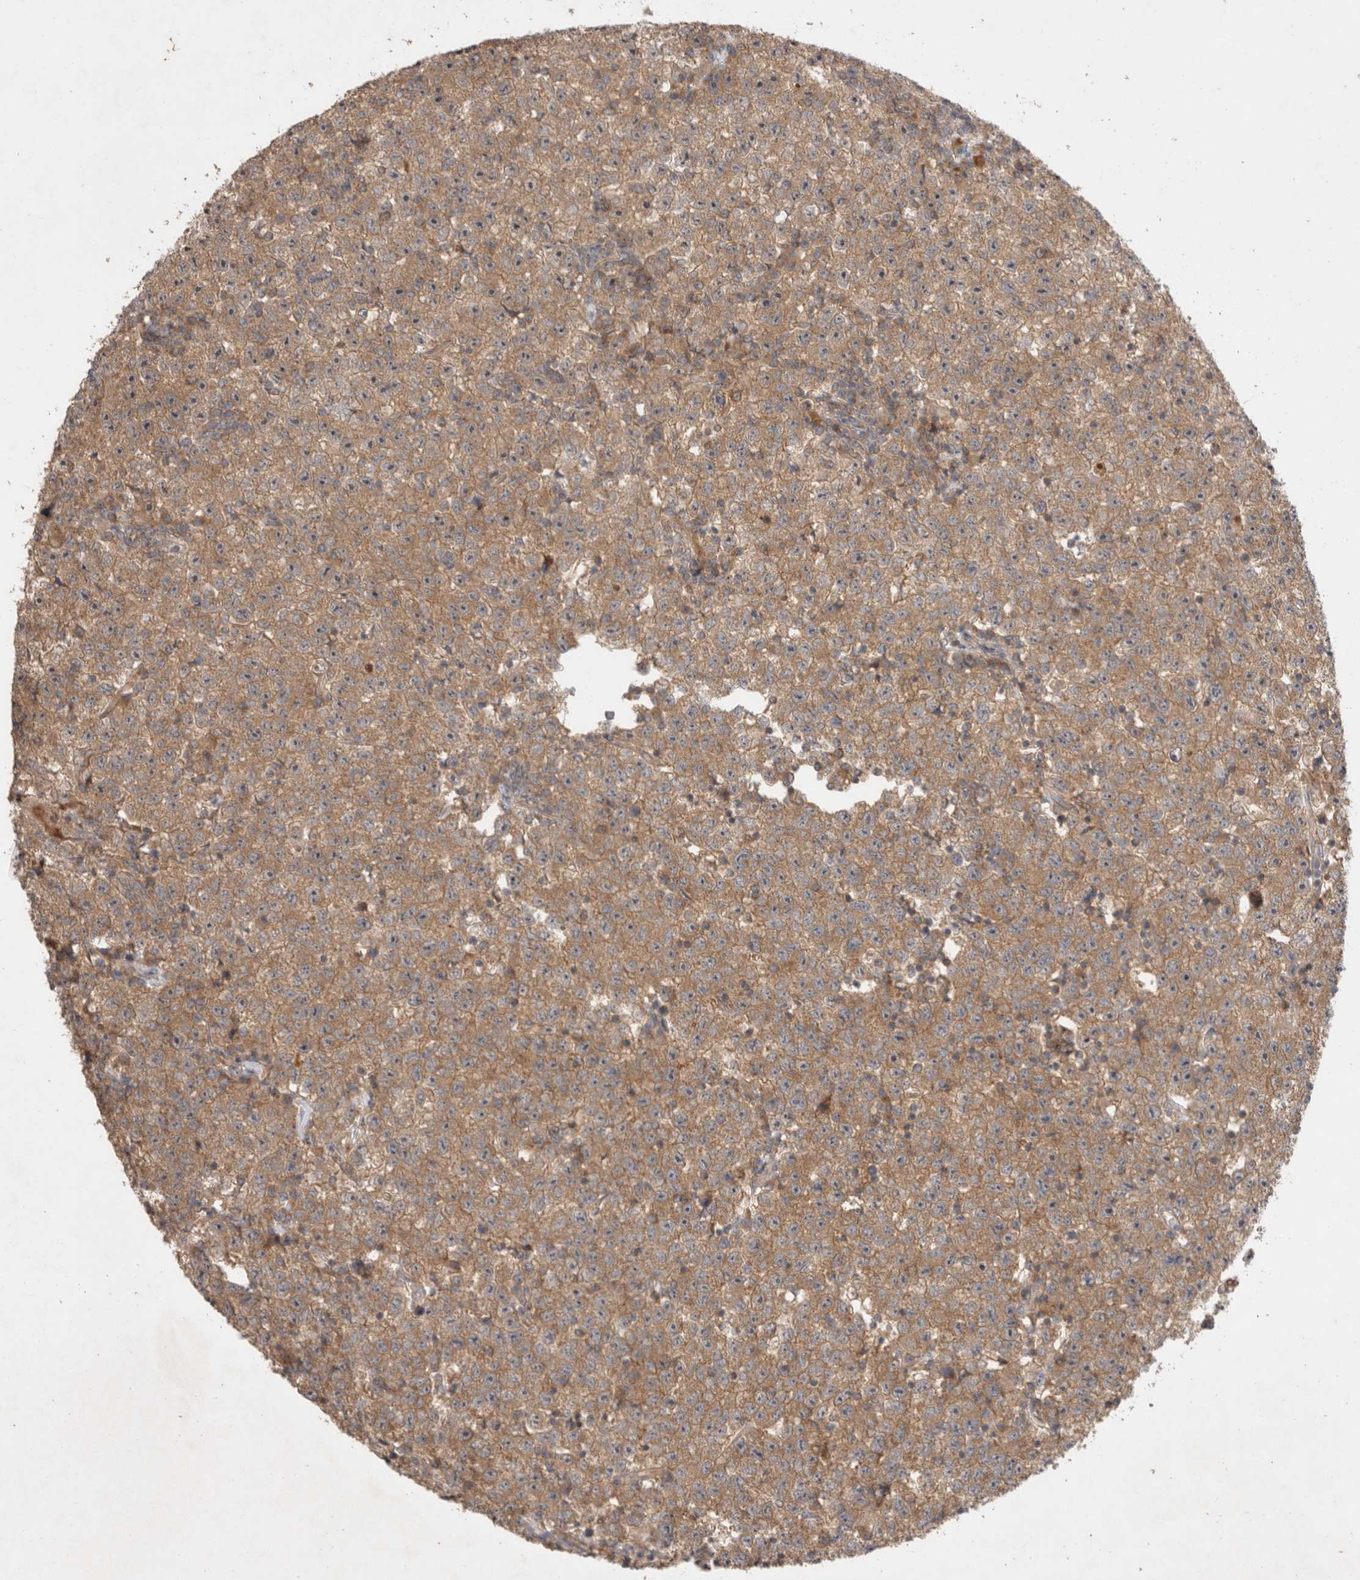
{"staining": {"intensity": "moderate", "quantity": ">75%", "location": "cytoplasmic/membranous"}, "tissue": "testis cancer", "cell_type": "Tumor cells", "image_type": "cancer", "snomed": [{"axis": "morphology", "description": "Seminoma, NOS"}, {"axis": "topography", "description": "Testis"}], "caption": "Immunohistochemistry micrograph of neoplastic tissue: testis cancer (seminoma) stained using immunohistochemistry (IHC) displays medium levels of moderate protein expression localized specifically in the cytoplasmic/membranous of tumor cells, appearing as a cytoplasmic/membranous brown color.", "gene": "SLC29A1", "patient": {"sex": "male", "age": 22}}